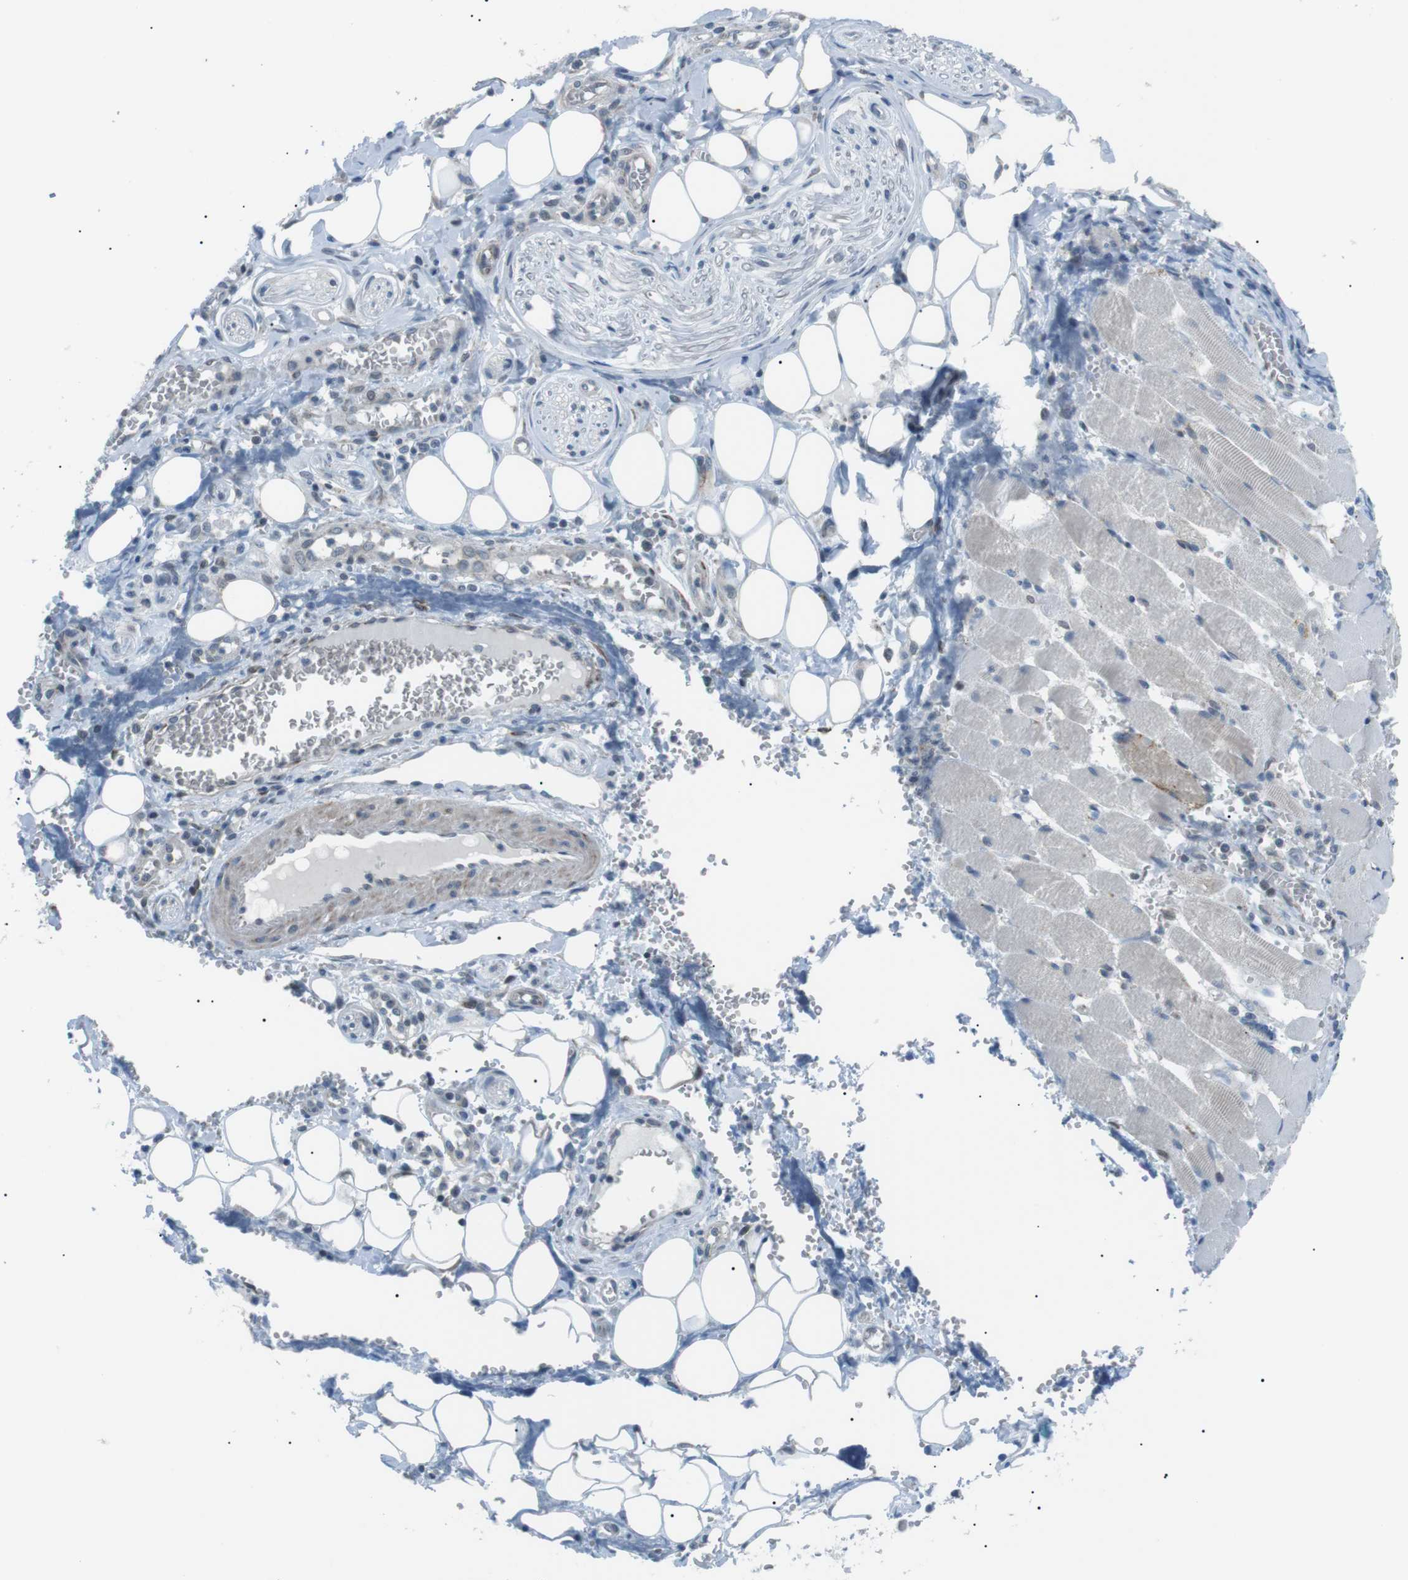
{"staining": {"intensity": "negative", "quantity": "none", "location": "none"}, "tissue": "adipose tissue", "cell_type": "Adipocytes", "image_type": "normal", "snomed": [{"axis": "morphology", "description": "Squamous cell carcinoma, NOS"}, {"axis": "topography", "description": "Oral tissue"}, {"axis": "topography", "description": "Head-Neck"}], "caption": "This is an immunohistochemistry (IHC) histopathology image of unremarkable adipose tissue. There is no positivity in adipocytes.", "gene": "ARID5B", "patient": {"sex": "female", "age": 50}}